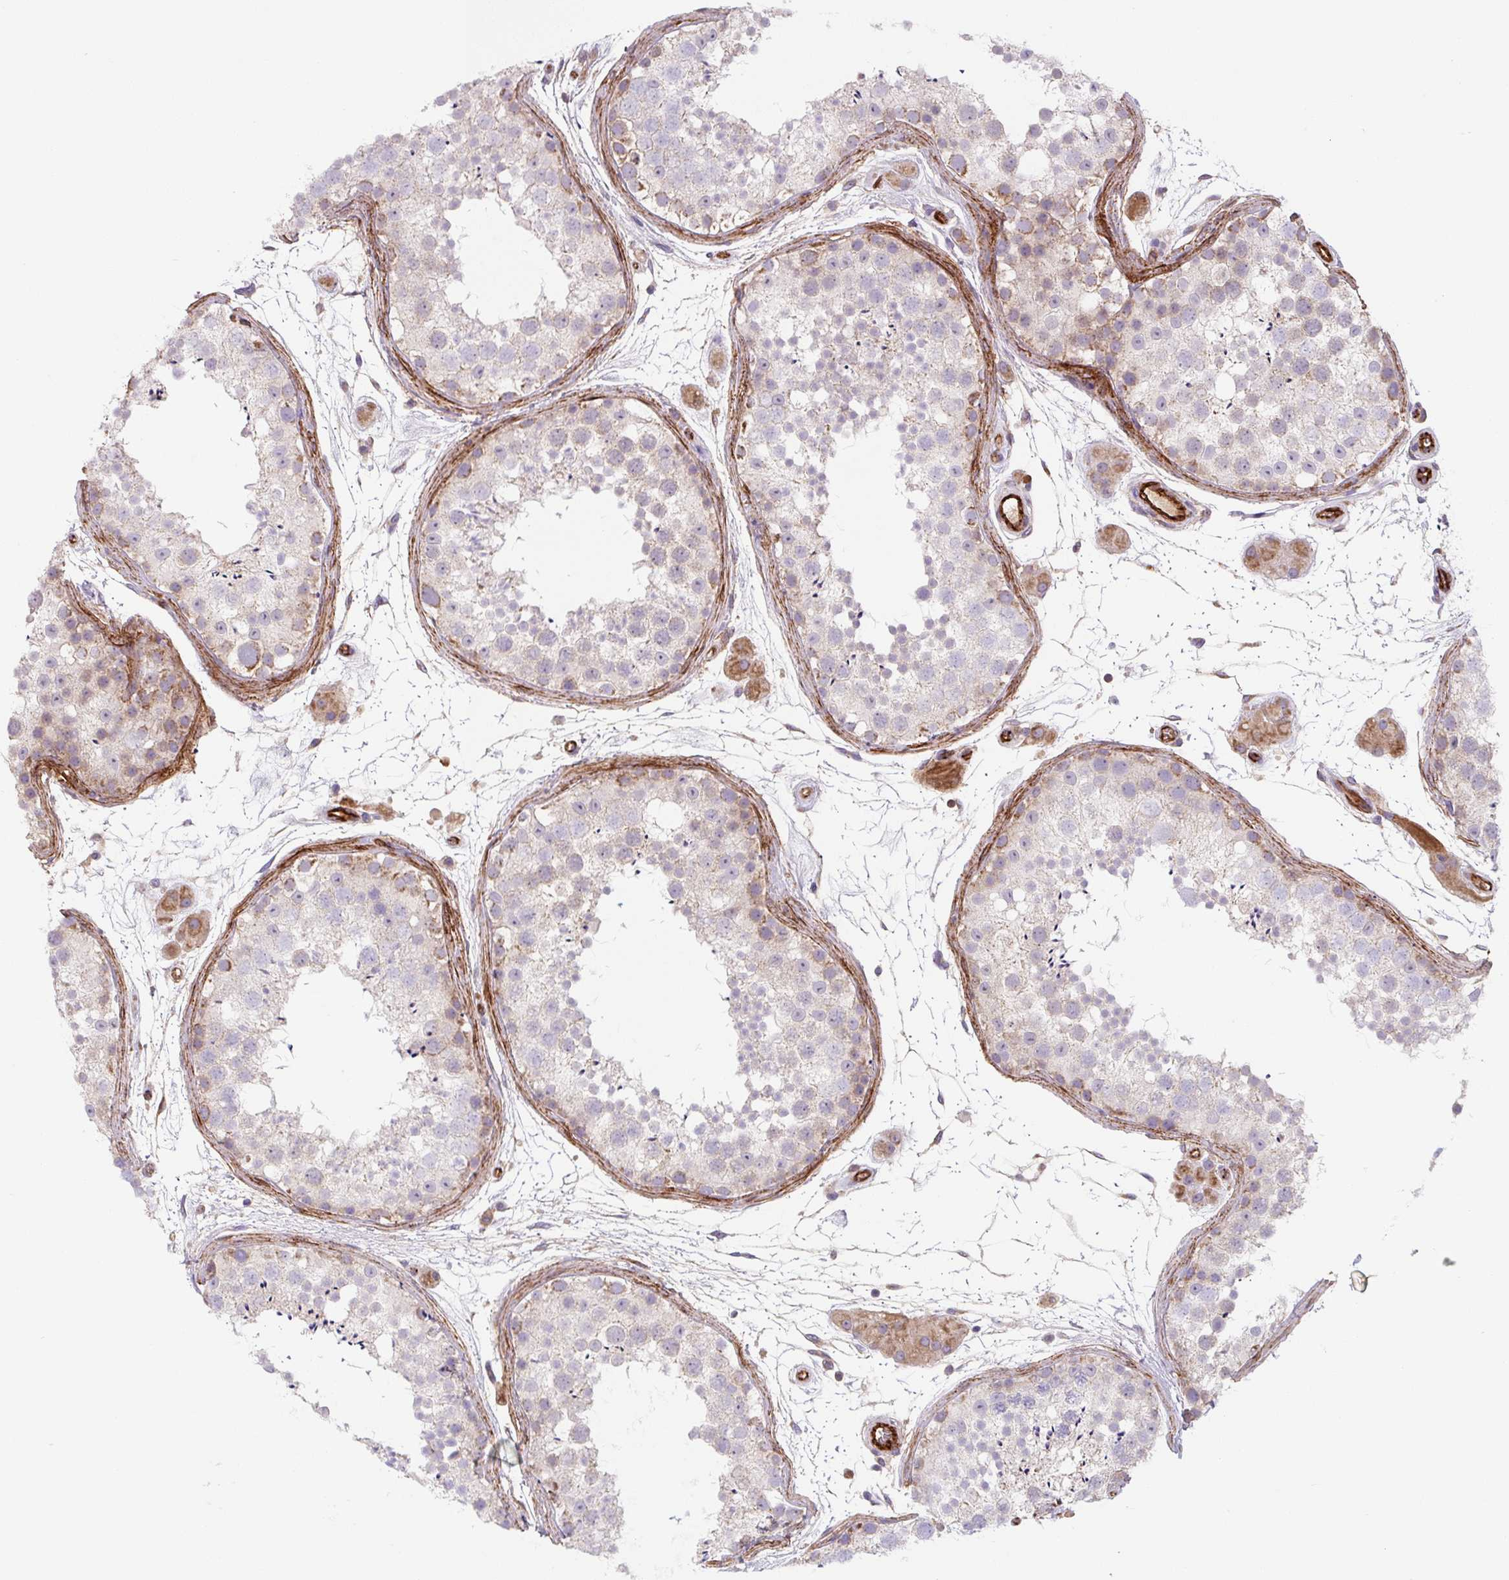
{"staining": {"intensity": "weak", "quantity": "<25%", "location": "cytoplasmic/membranous"}, "tissue": "testis", "cell_type": "Cells in seminiferous ducts", "image_type": "normal", "snomed": [{"axis": "morphology", "description": "Normal tissue, NOS"}, {"axis": "topography", "description": "Testis"}], "caption": "IHC photomicrograph of benign human testis stained for a protein (brown), which exhibits no positivity in cells in seminiferous ducts. (Stains: DAB (3,3'-diaminobenzidine) IHC with hematoxylin counter stain, Microscopy: brightfield microscopy at high magnification).", "gene": "DHFR2", "patient": {"sex": "male", "age": 41}}